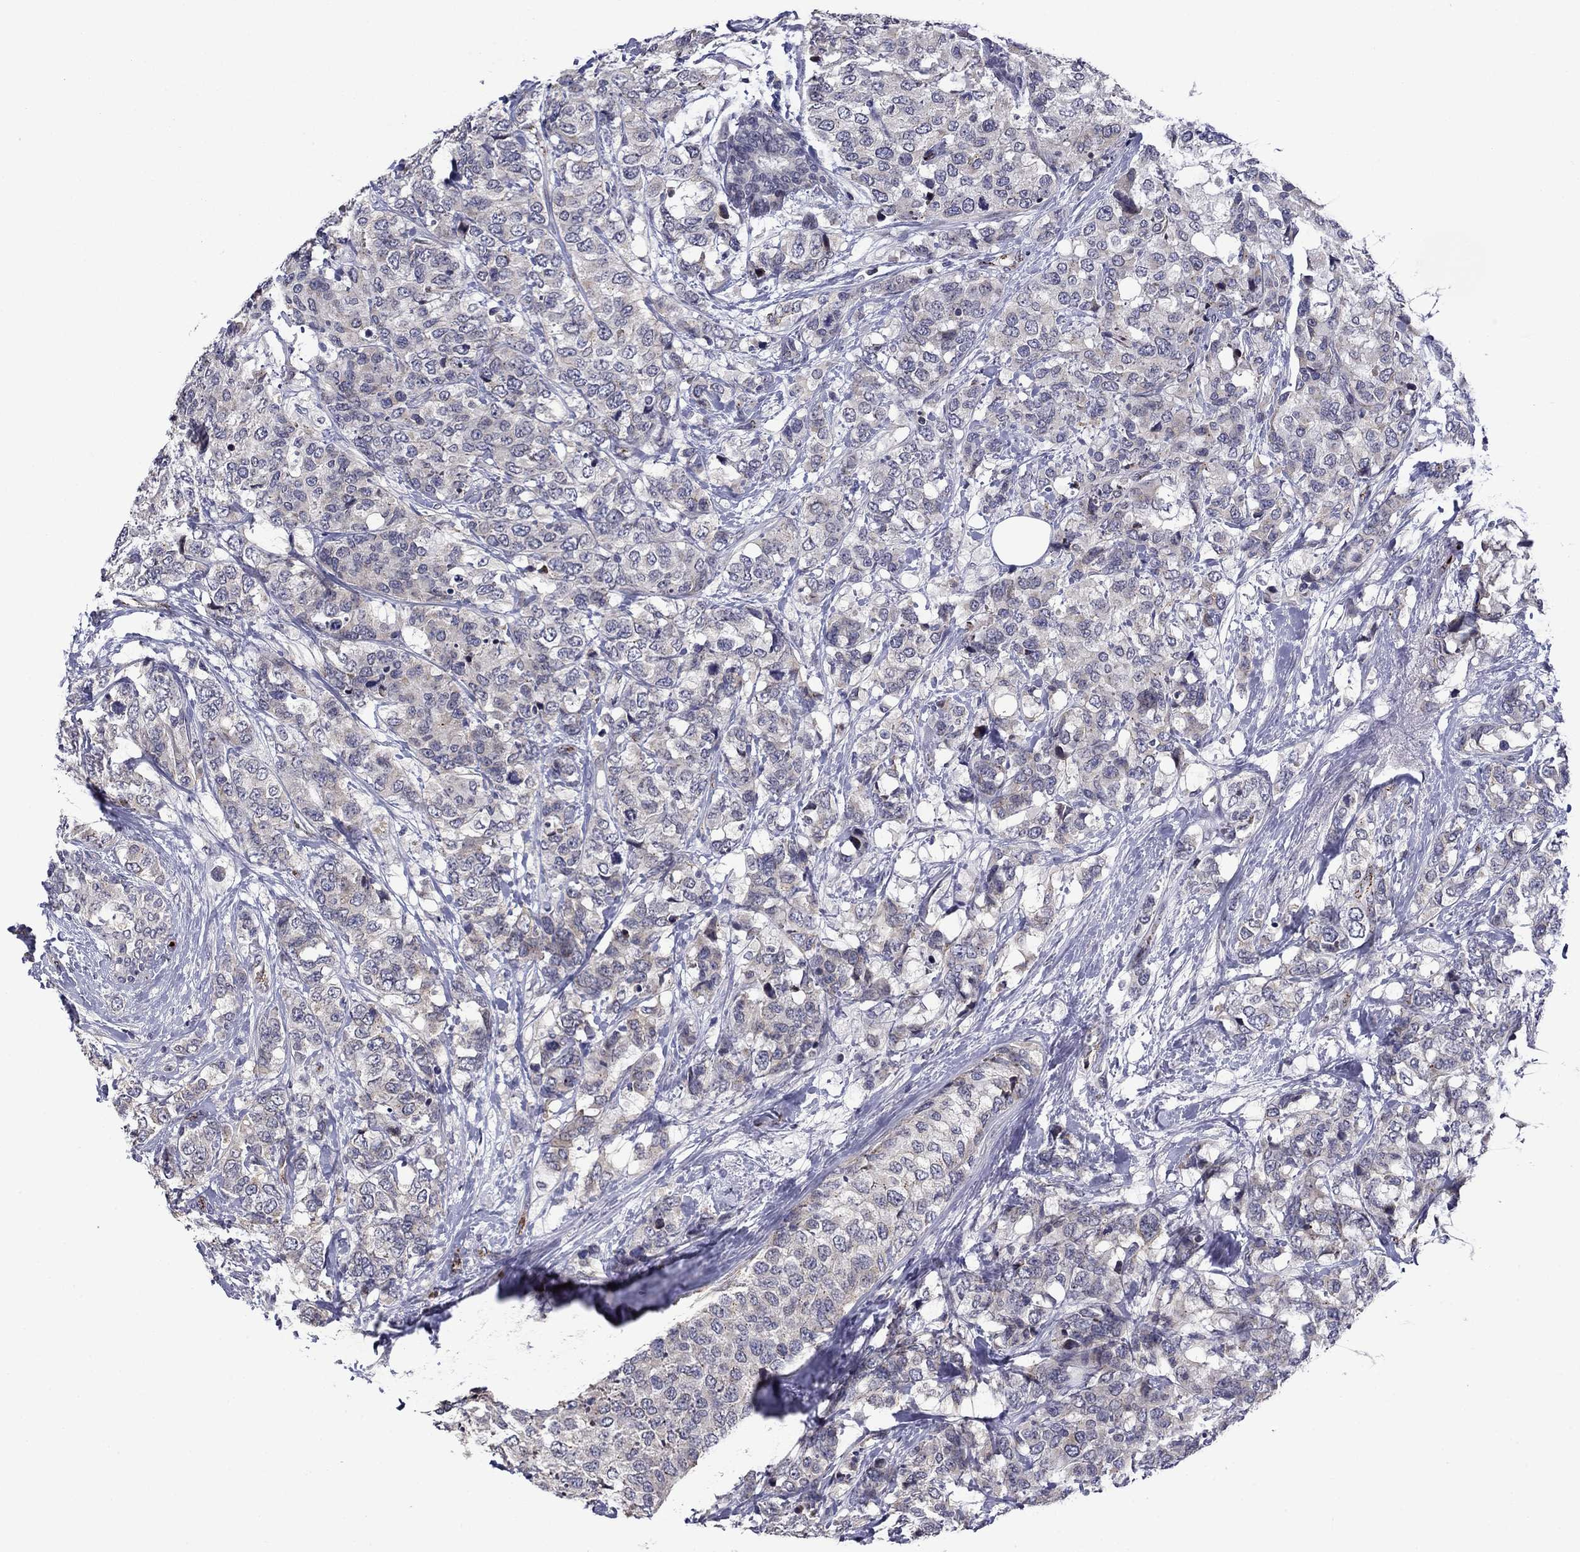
{"staining": {"intensity": "negative", "quantity": "none", "location": "none"}, "tissue": "breast cancer", "cell_type": "Tumor cells", "image_type": "cancer", "snomed": [{"axis": "morphology", "description": "Lobular carcinoma"}, {"axis": "topography", "description": "Breast"}], "caption": "High magnification brightfield microscopy of breast cancer stained with DAB (3,3'-diaminobenzidine) (brown) and counterstained with hematoxylin (blue): tumor cells show no significant staining.", "gene": "SLITRK1", "patient": {"sex": "female", "age": 59}}